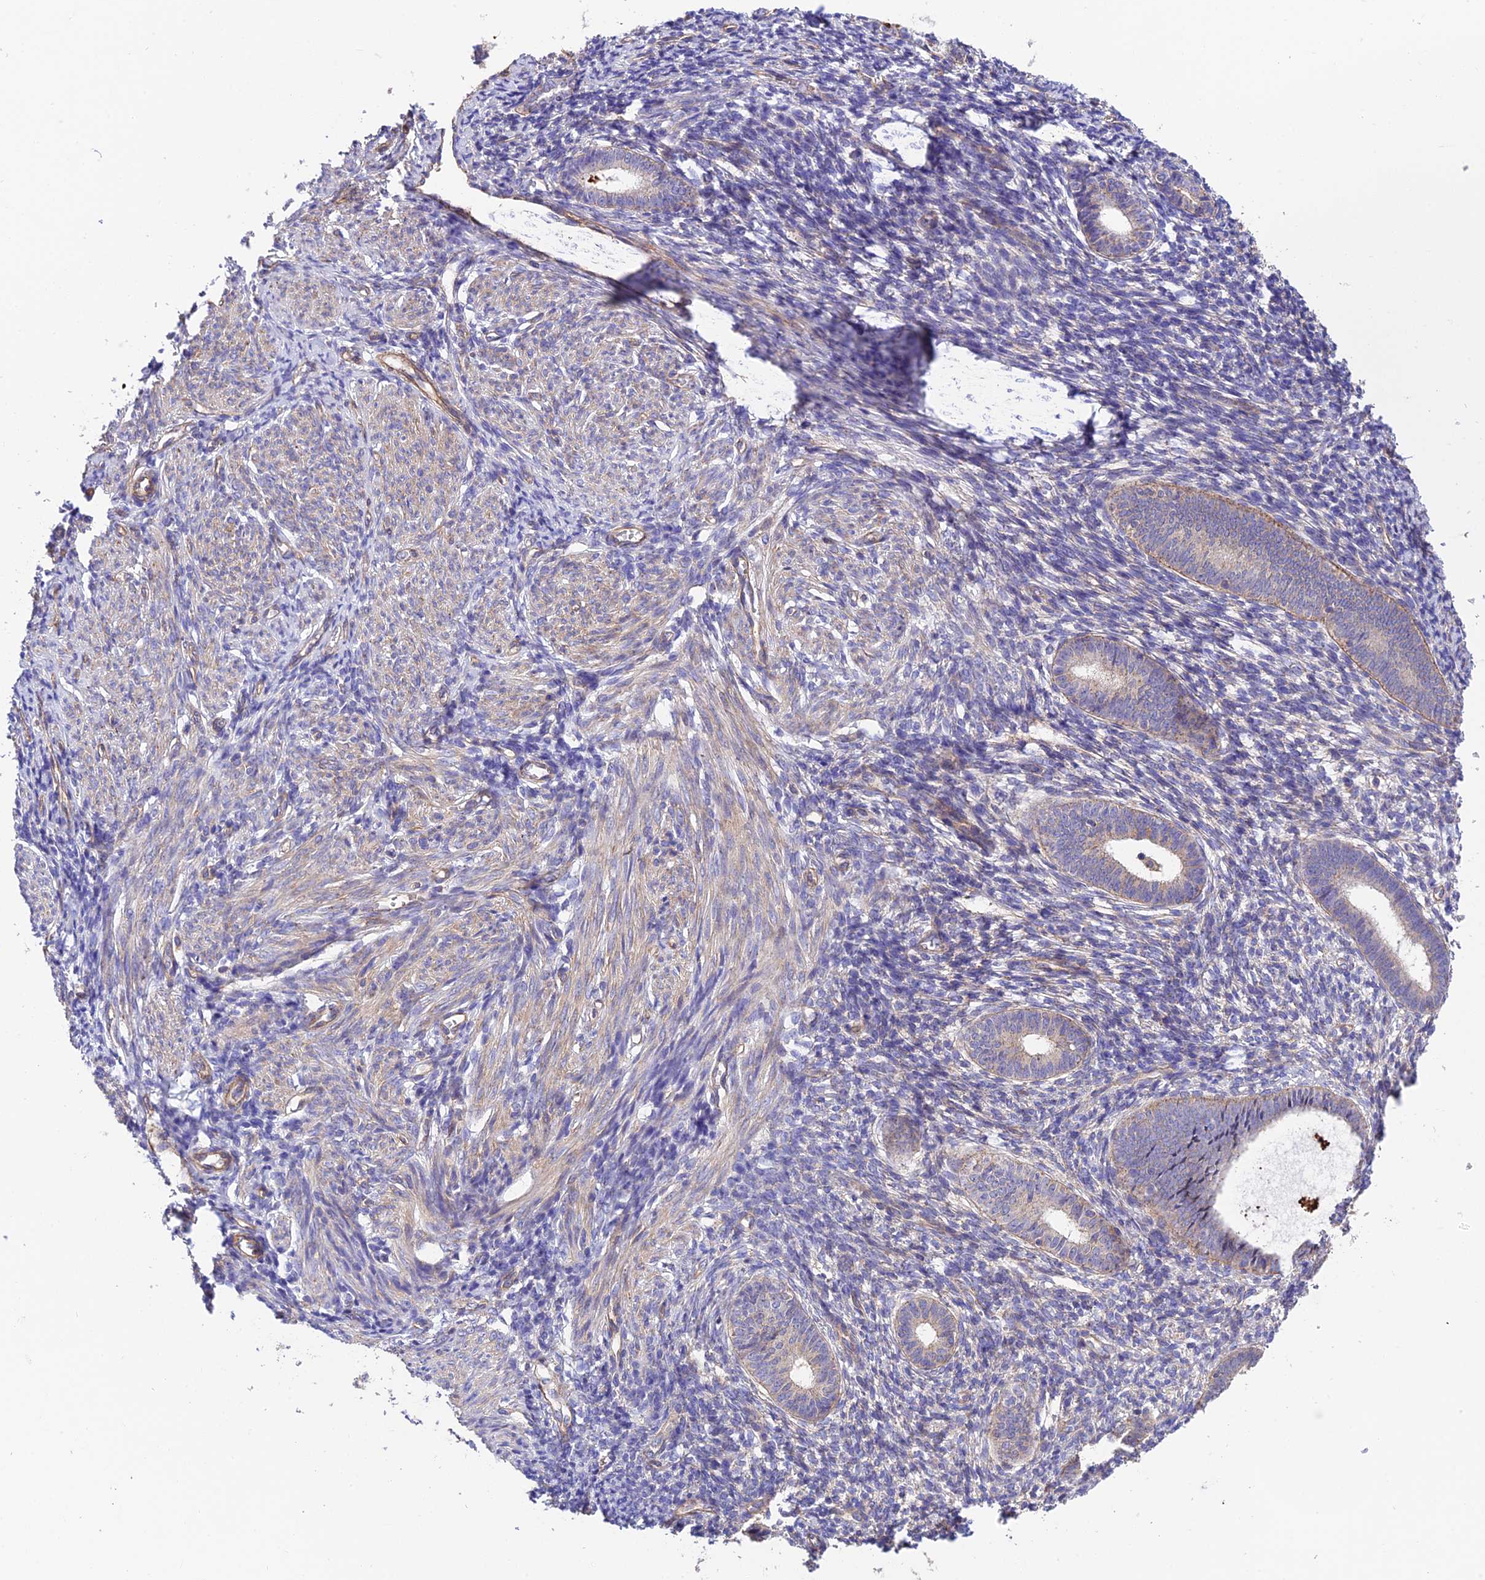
{"staining": {"intensity": "negative", "quantity": "none", "location": "none"}, "tissue": "endometrium", "cell_type": "Cells in endometrial stroma", "image_type": "normal", "snomed": [{"axis": "morphology", "description": "Normal tissue, NOS"}, {"axis": "morphology", "description": "Adenocarcinoma, NOS"}, {"axis": "topography", "description": "Endometrium"}], "caption": "Immunohistochemical staining of normal endometrium demonstrates no significant staining in cells in endometrial stroma.", "gene": "QRFP", "patient": {"sex": "female", "age": 57}}